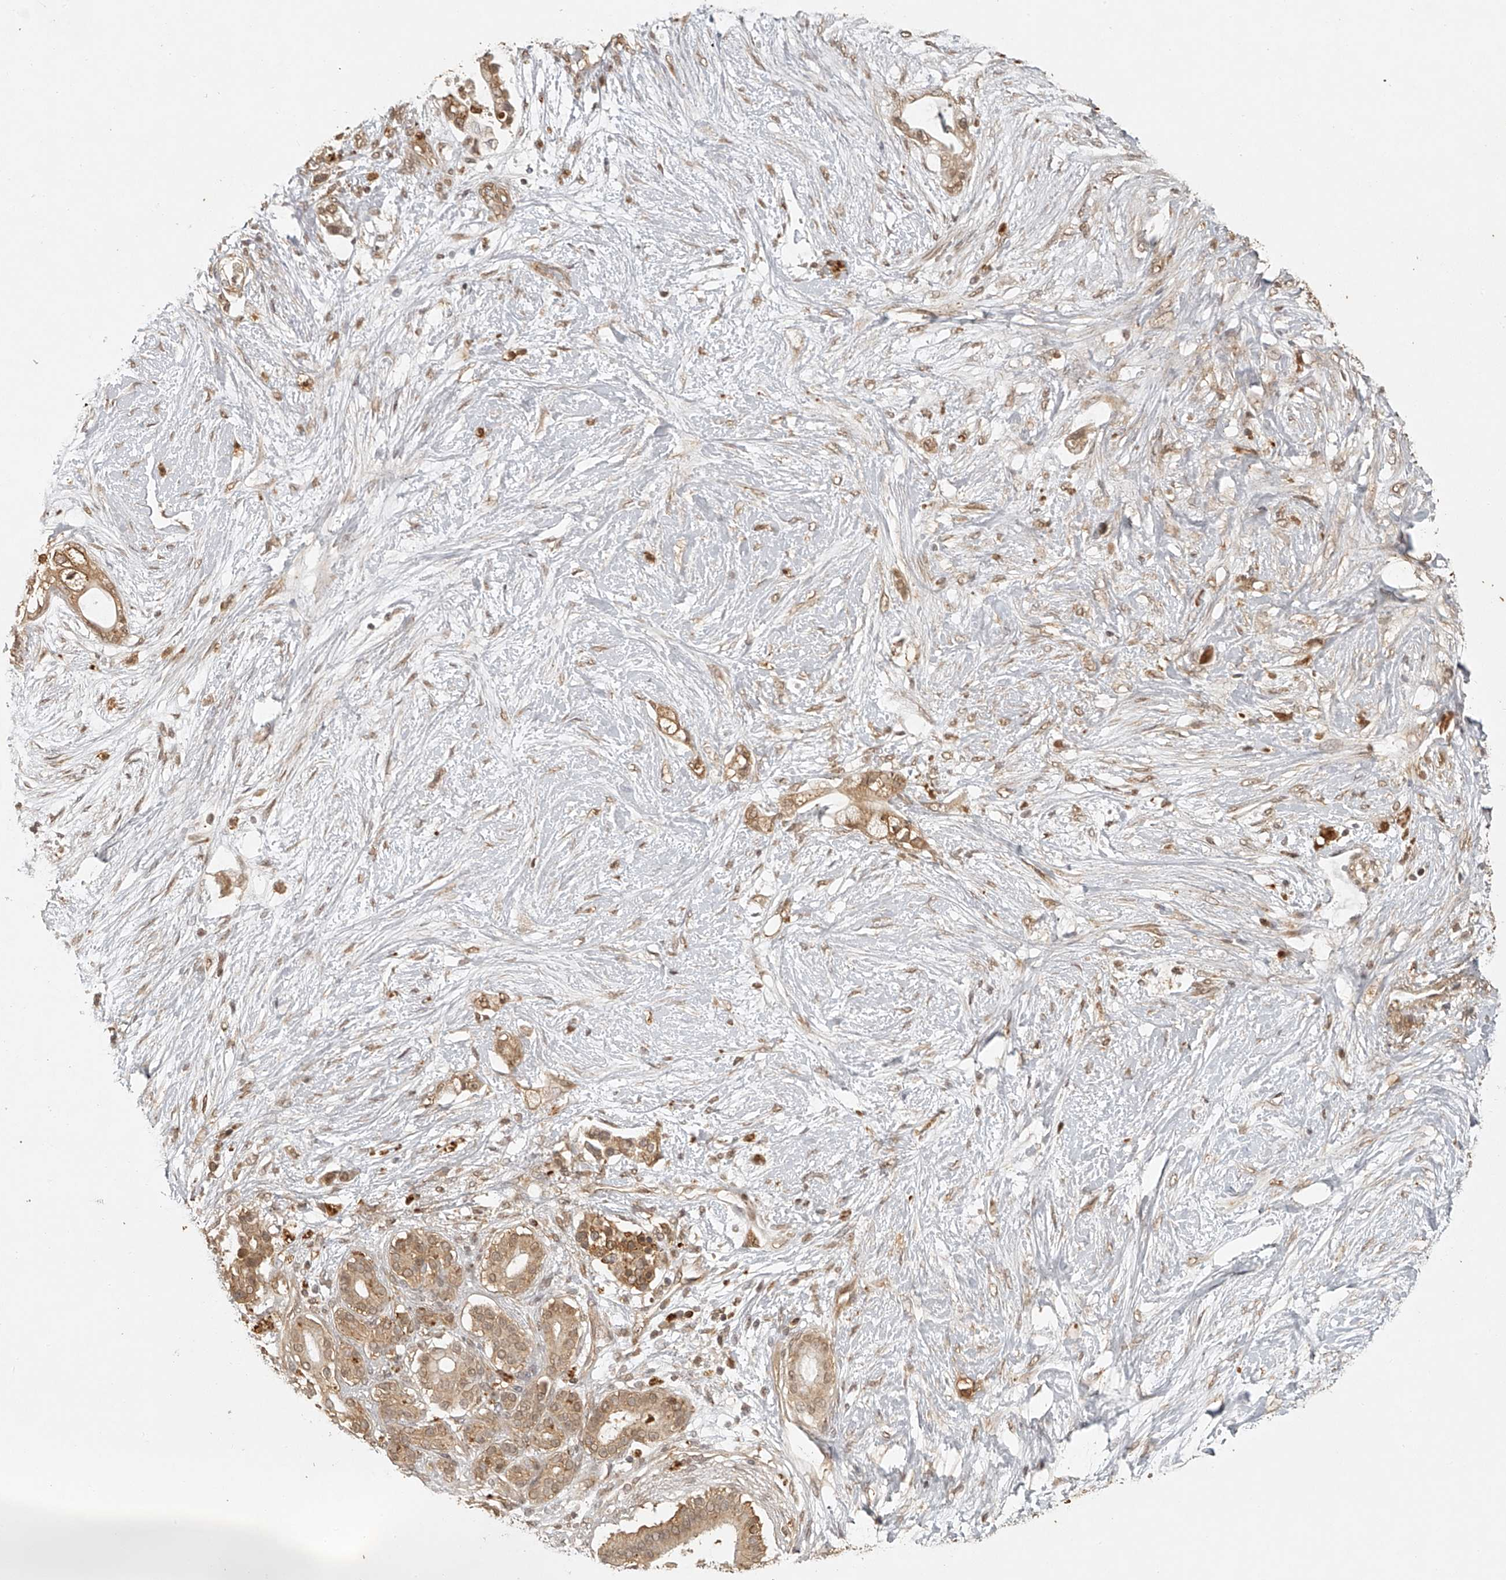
{"staining": {"intensity": "moderate", "quantity": ">75%", "location": "cytoplasmic/membranous"}, "tissue": "pancreatic cancer", "cell_type": "Tumor cells", "image_type": "cancer", "snomed": [{"axis": "morphology", "description": "Adenocarcinoma, NOS"}, {"axis": "topography", "description": "Pancreas"}], "caption": "Adenocarcinoma (pancreatic) stained for a protein (brown) demonstrates moderate cytoplasmic/membranous positive positivity in approximately >75% of tumor cells.", "gene": "BCL2L11", "patient": {"sex": "male", "age": 53}}